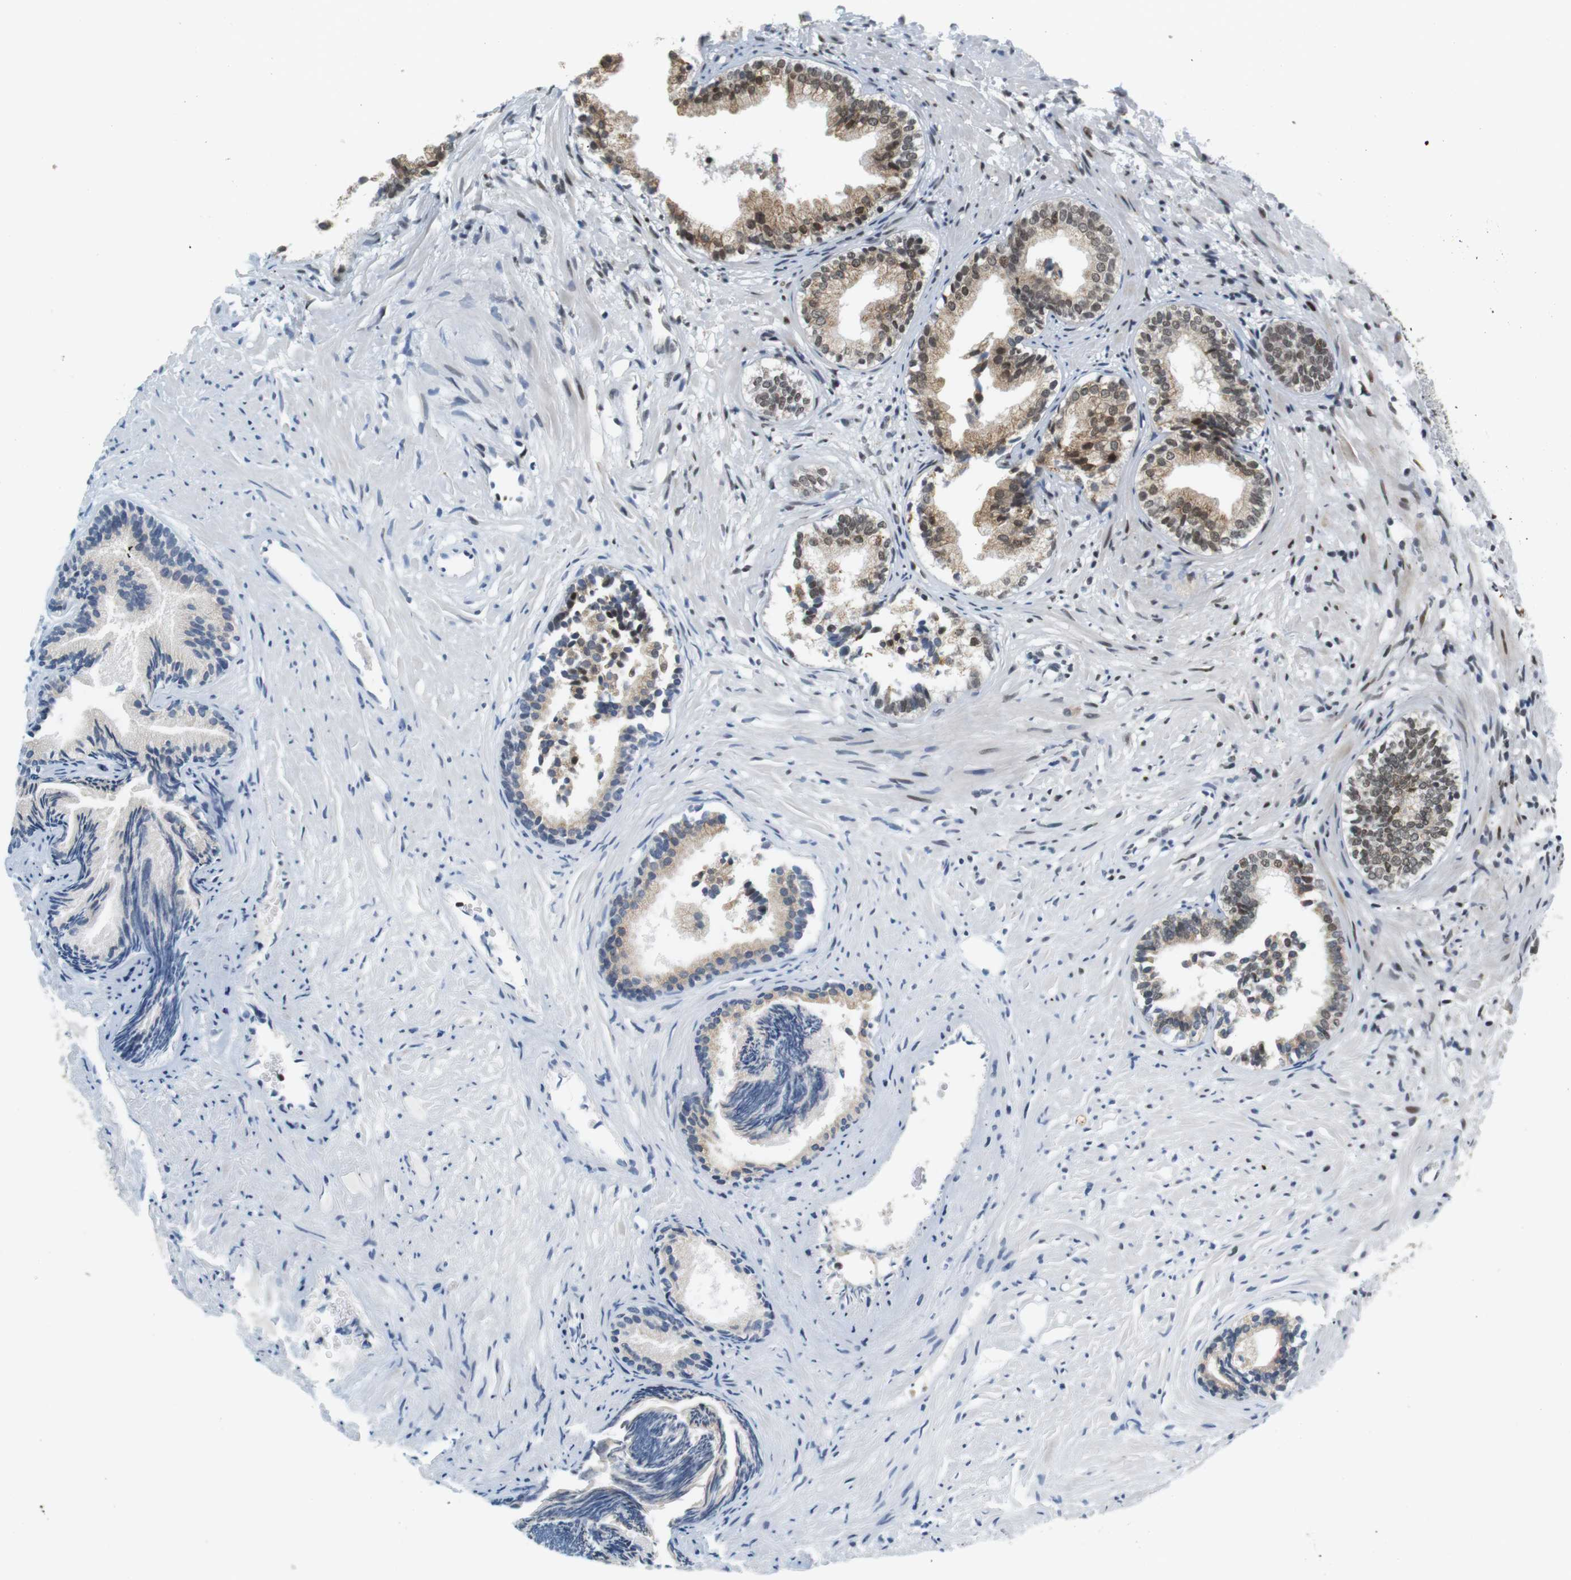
{"staining": {"intensity": "moderate", "quantity": "25%-75%", "location": "cytoplasmic/membranous,nuclear"}, "tissue": "prostate", "cell_type": "Glandular cells", "image_type": "normal", "snomed": [{"axis": "morphology", "description": "Normal tissue, NOS"}, {"axis": "topography", "description": "Prostate"}], "caption": "Protein positivity by immunohistochemistry (IHC) demonstrates moderate cytoplasmic/membranous,nuclear expression in approximately 25%-75% of glandular cells in normal prostate. Using DAB (brown) and hematoxylin (blue) stains, captured at high magnification using brightfield microscopy.", "gene": "RNF38", "patient": {"sex": "male", "age": 76}}